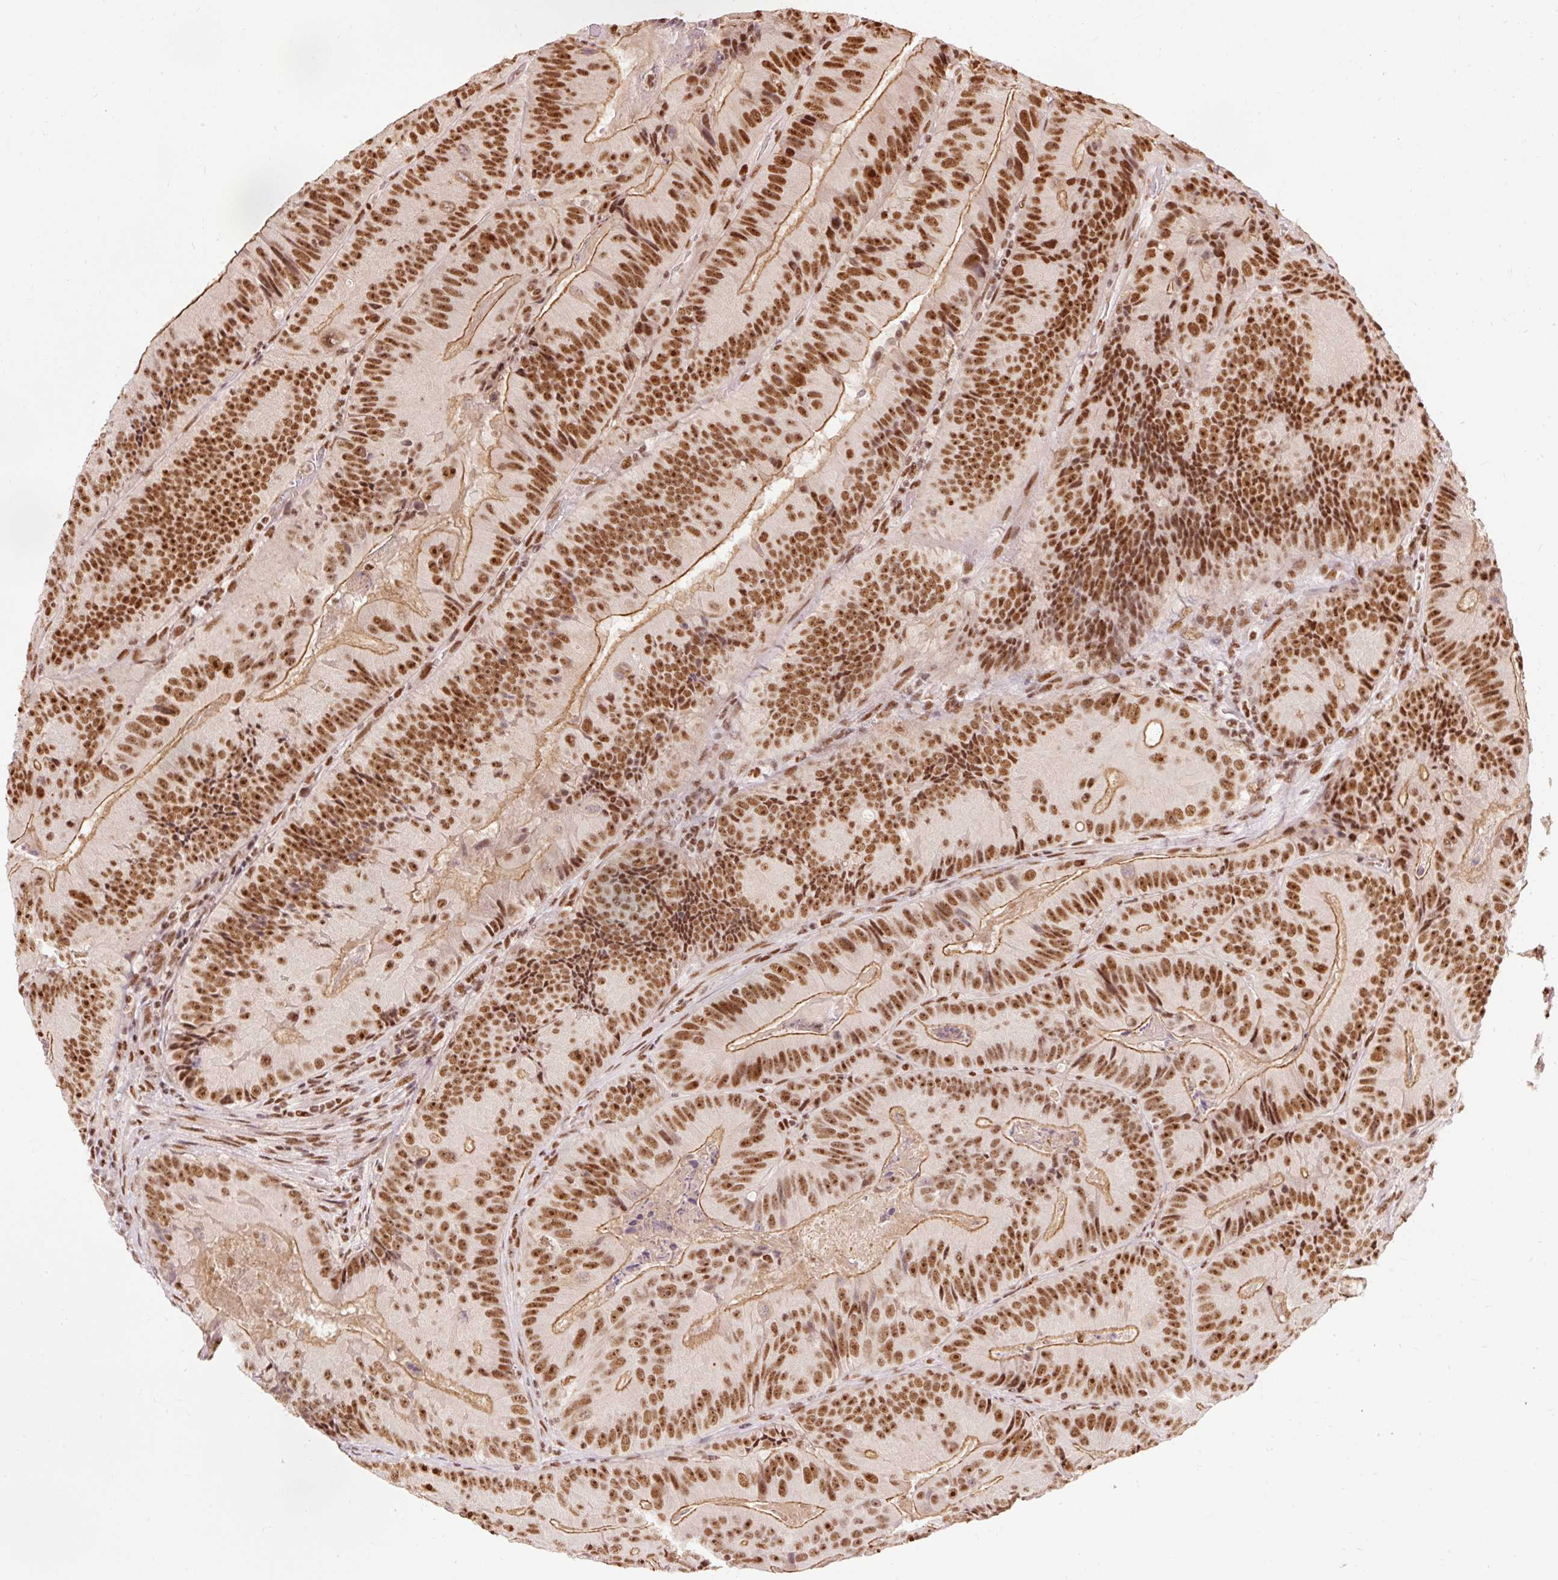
{"staining": {"intensity": "strong", "quantity": ">75%", "location": "cytoplasmic/membranous,nuclear"}, "tissue": "colorectal cancer", "cell_type": "Tumor cells", "image_type": "cancer", "snomed": [{"axis": "morphology", "description": "Adenocarcinoma, NOS"}, {"axis": "topography", "description": "Colon"}], "caption": "Colorectal cancer stained for a protein (brown) shows strong cytoplasmic/membranous and nuclear positive staining in about >75% of tumor cells.", "gene": "ZBTB44", "patient": {"sex": "female", "age": 86}}